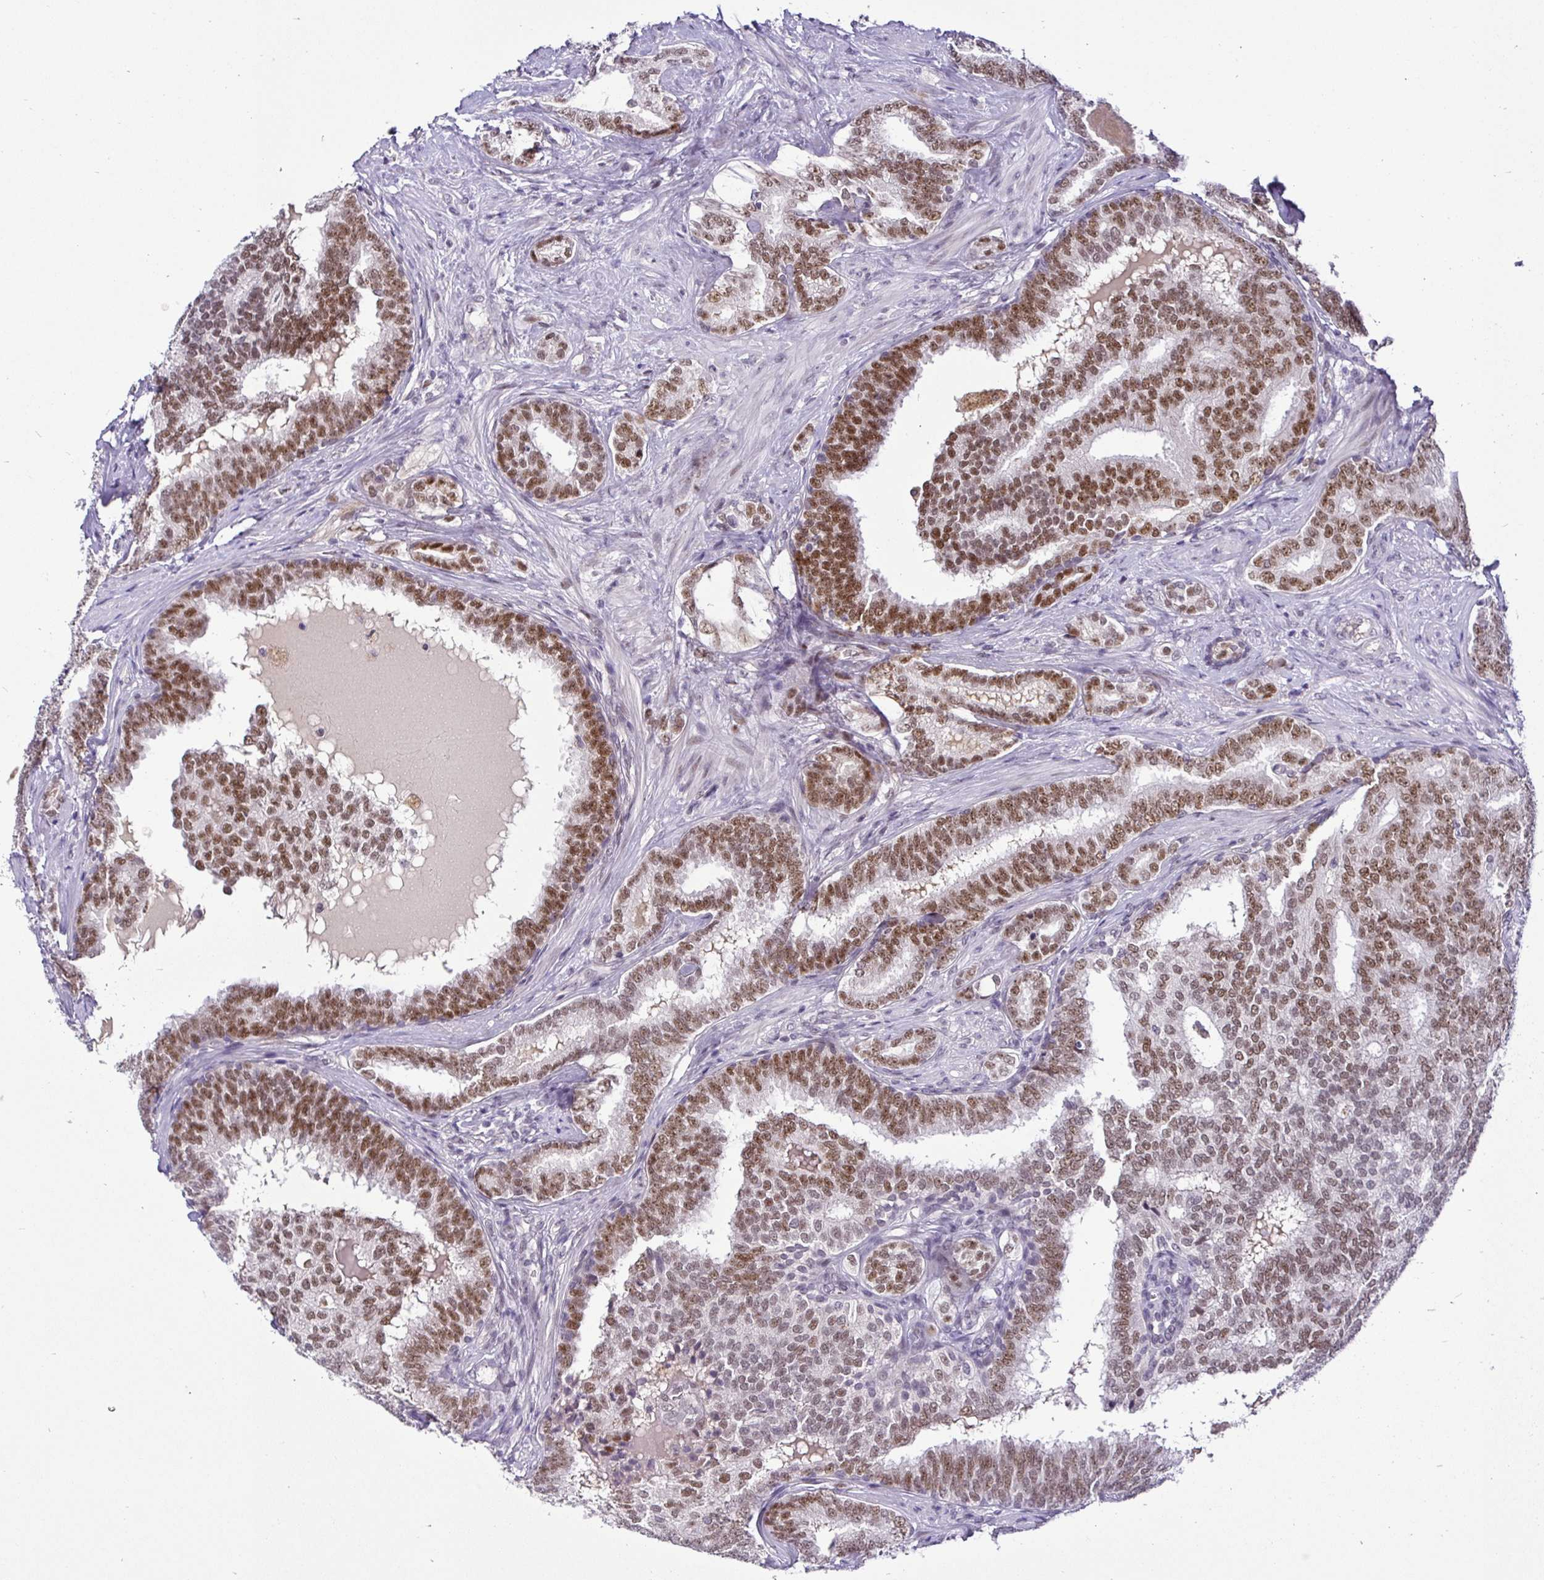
{"staining": {"intensity": "moderate", "quantity": ">75%", "location": "nuclear"}, "tissue": "prostate cancer", "cell_type": "Tumor cells", "image_type": "cancer", "snomed": [{"axis": "morphology", "description": "Adenocarcinoma, High grade"}, {"axis": "topography", "description": "Prostate"}], "caption": "Prostate cancer (high-grade adenocarcinoma) was stained to show a protein in brown. There is medium levels of moderate nuclear positivity in about >75% of tumor cells.", "gene": "NUP188", "patient": {"sex": "male", "age": 72}}